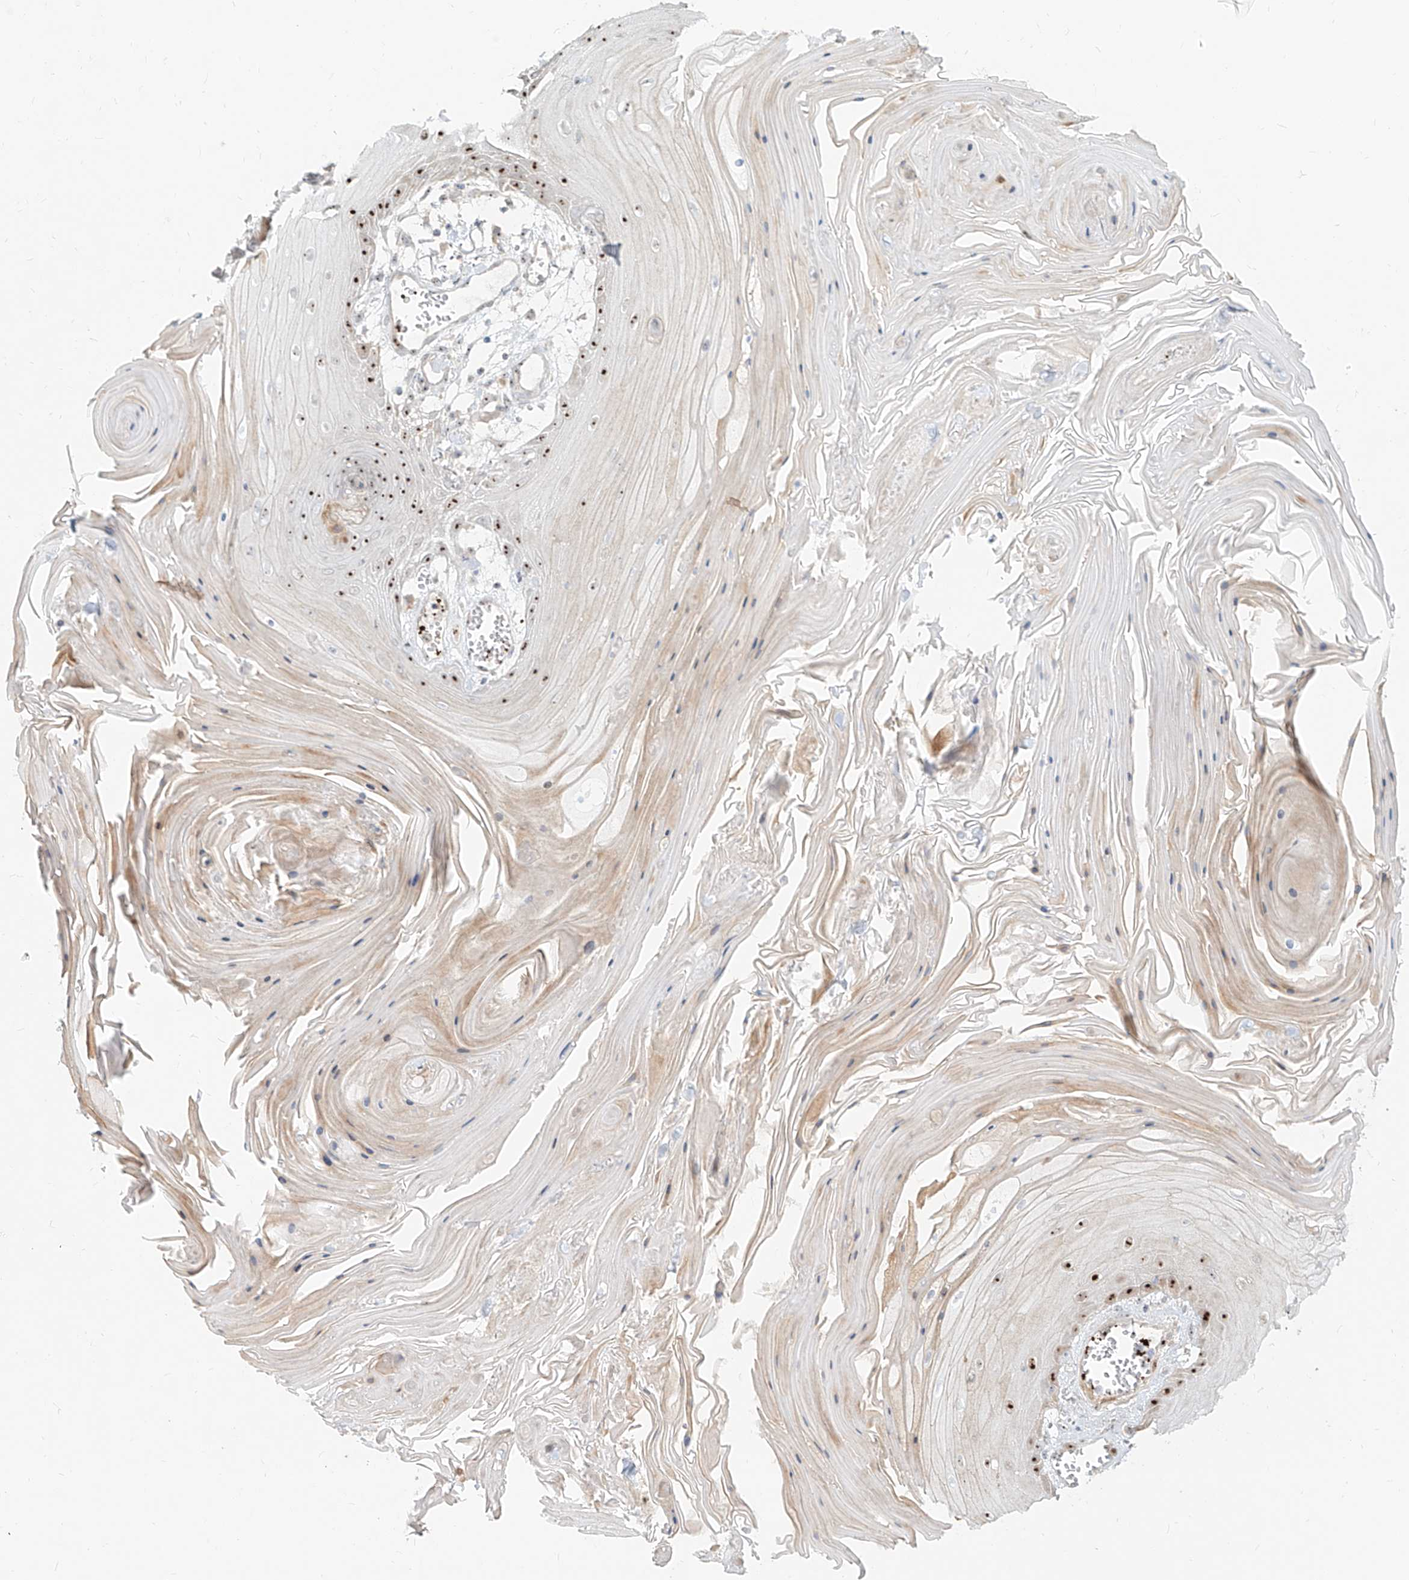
{"staining": {"intensity": "strong", "quantity": ">75%", "location": "nuclear"}, "tissue": "skin cancer", "cell_type": "Tumor cells", "image_type": "cancer", "snomed": [{"axis": "morphology", "description": "Squamous cell carcinoma, NOS"}, {"axis": "topography", "description": "Skin"}], "caption": "A brown stain shows strong nuclear positivity of a protein in human squamous cell carcinoma (skin) tumor cells. (IHC, brightfield microscopy, high magnification).", "gene": "BYSL", "patient": {"sex": "male", "age": 74}}